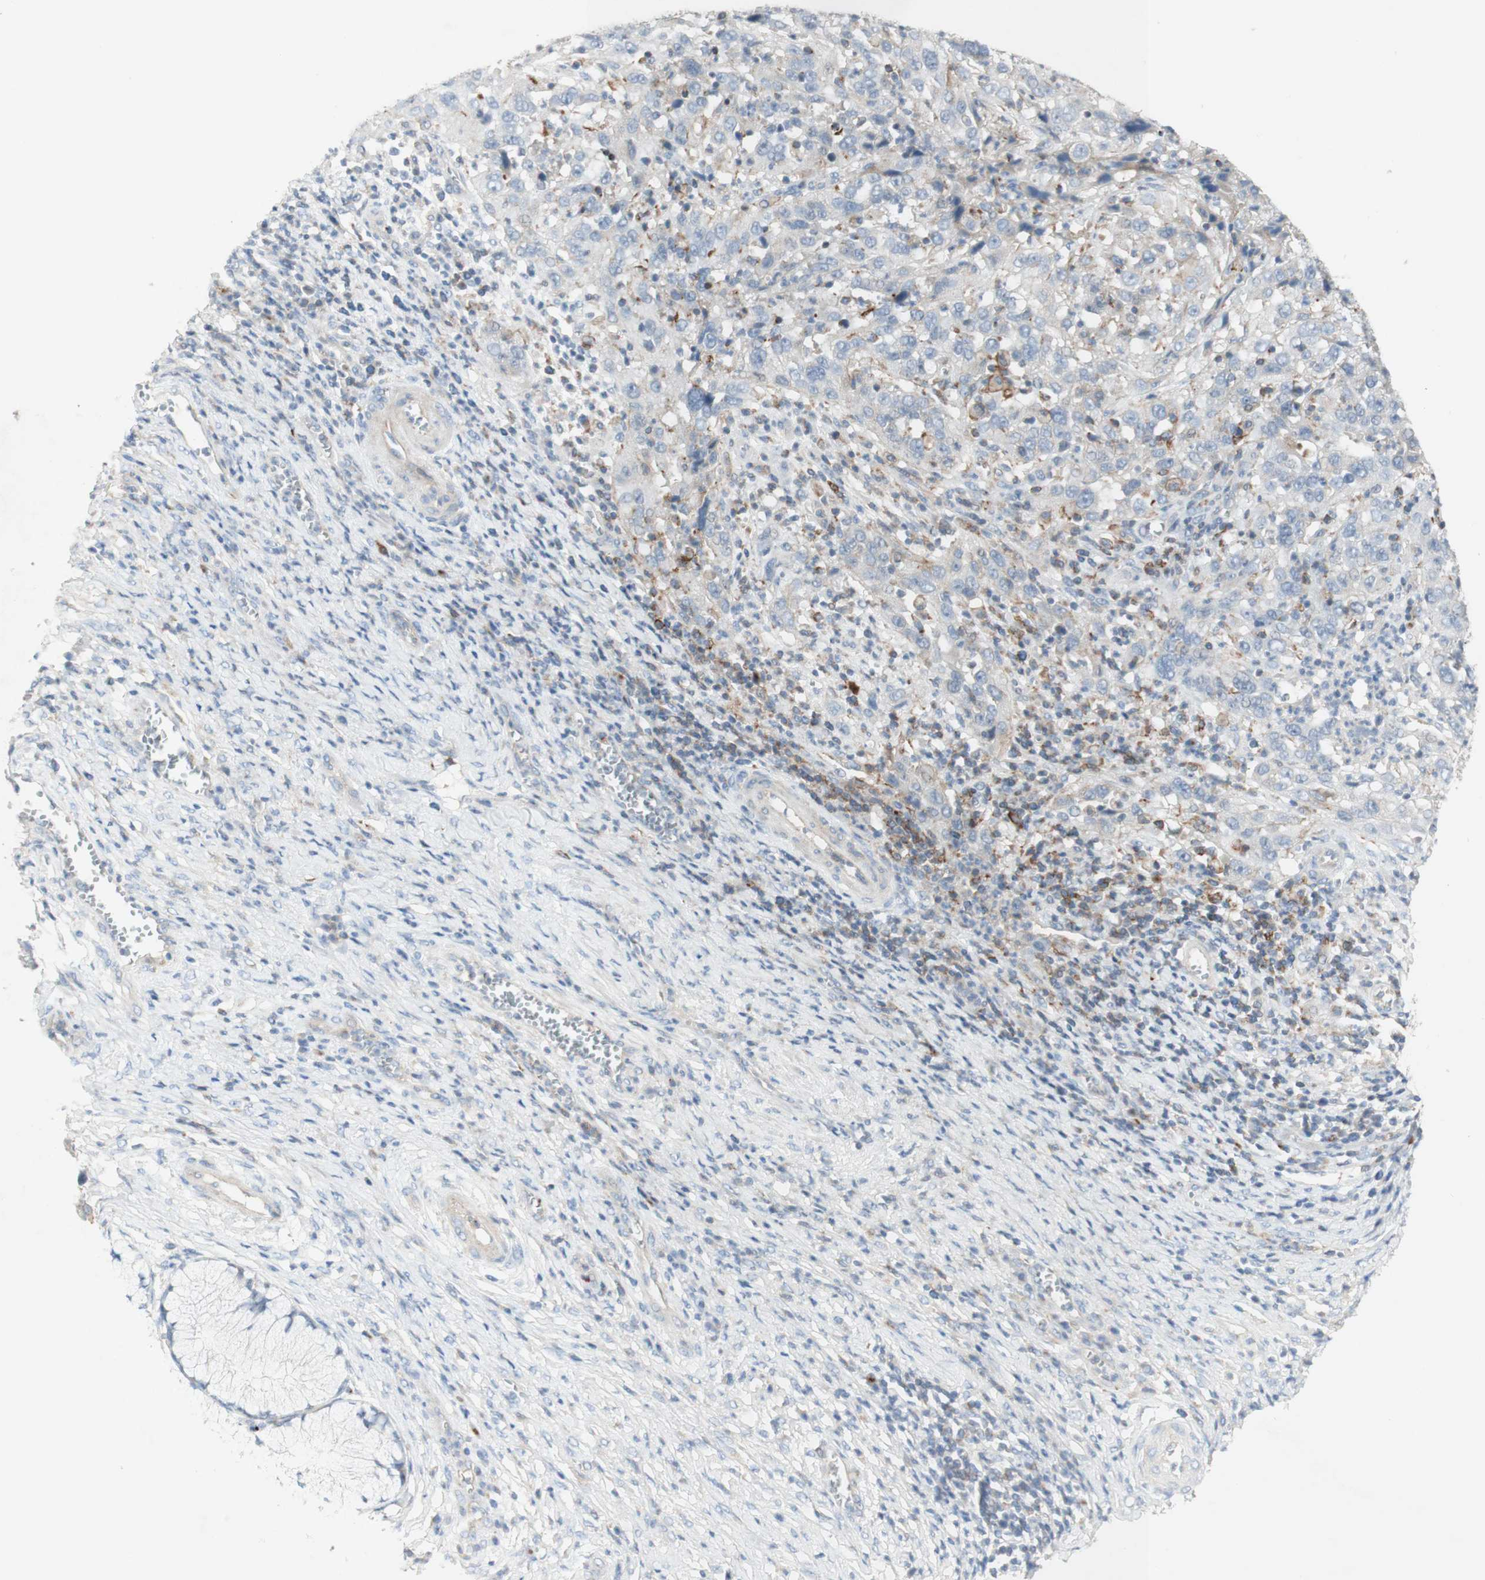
{"staining": {"intensity": "negative", "quantity": "none", "location": "none"}, "tissue": "cervical cancer", "cell_type": "Tumor cells", "image_type": "cancer", "snomed": [{"axis": "morphology", "description": "Squamous cell carcinoma, NOS"}, {"axis": "topography", "description": "Cervix"}], "caption": "This is an IHC image of human cervical cancer. There is no positivity in tumor cells.", "gene": "MANEA", "patient": {"sex": "female", "age": 32}}